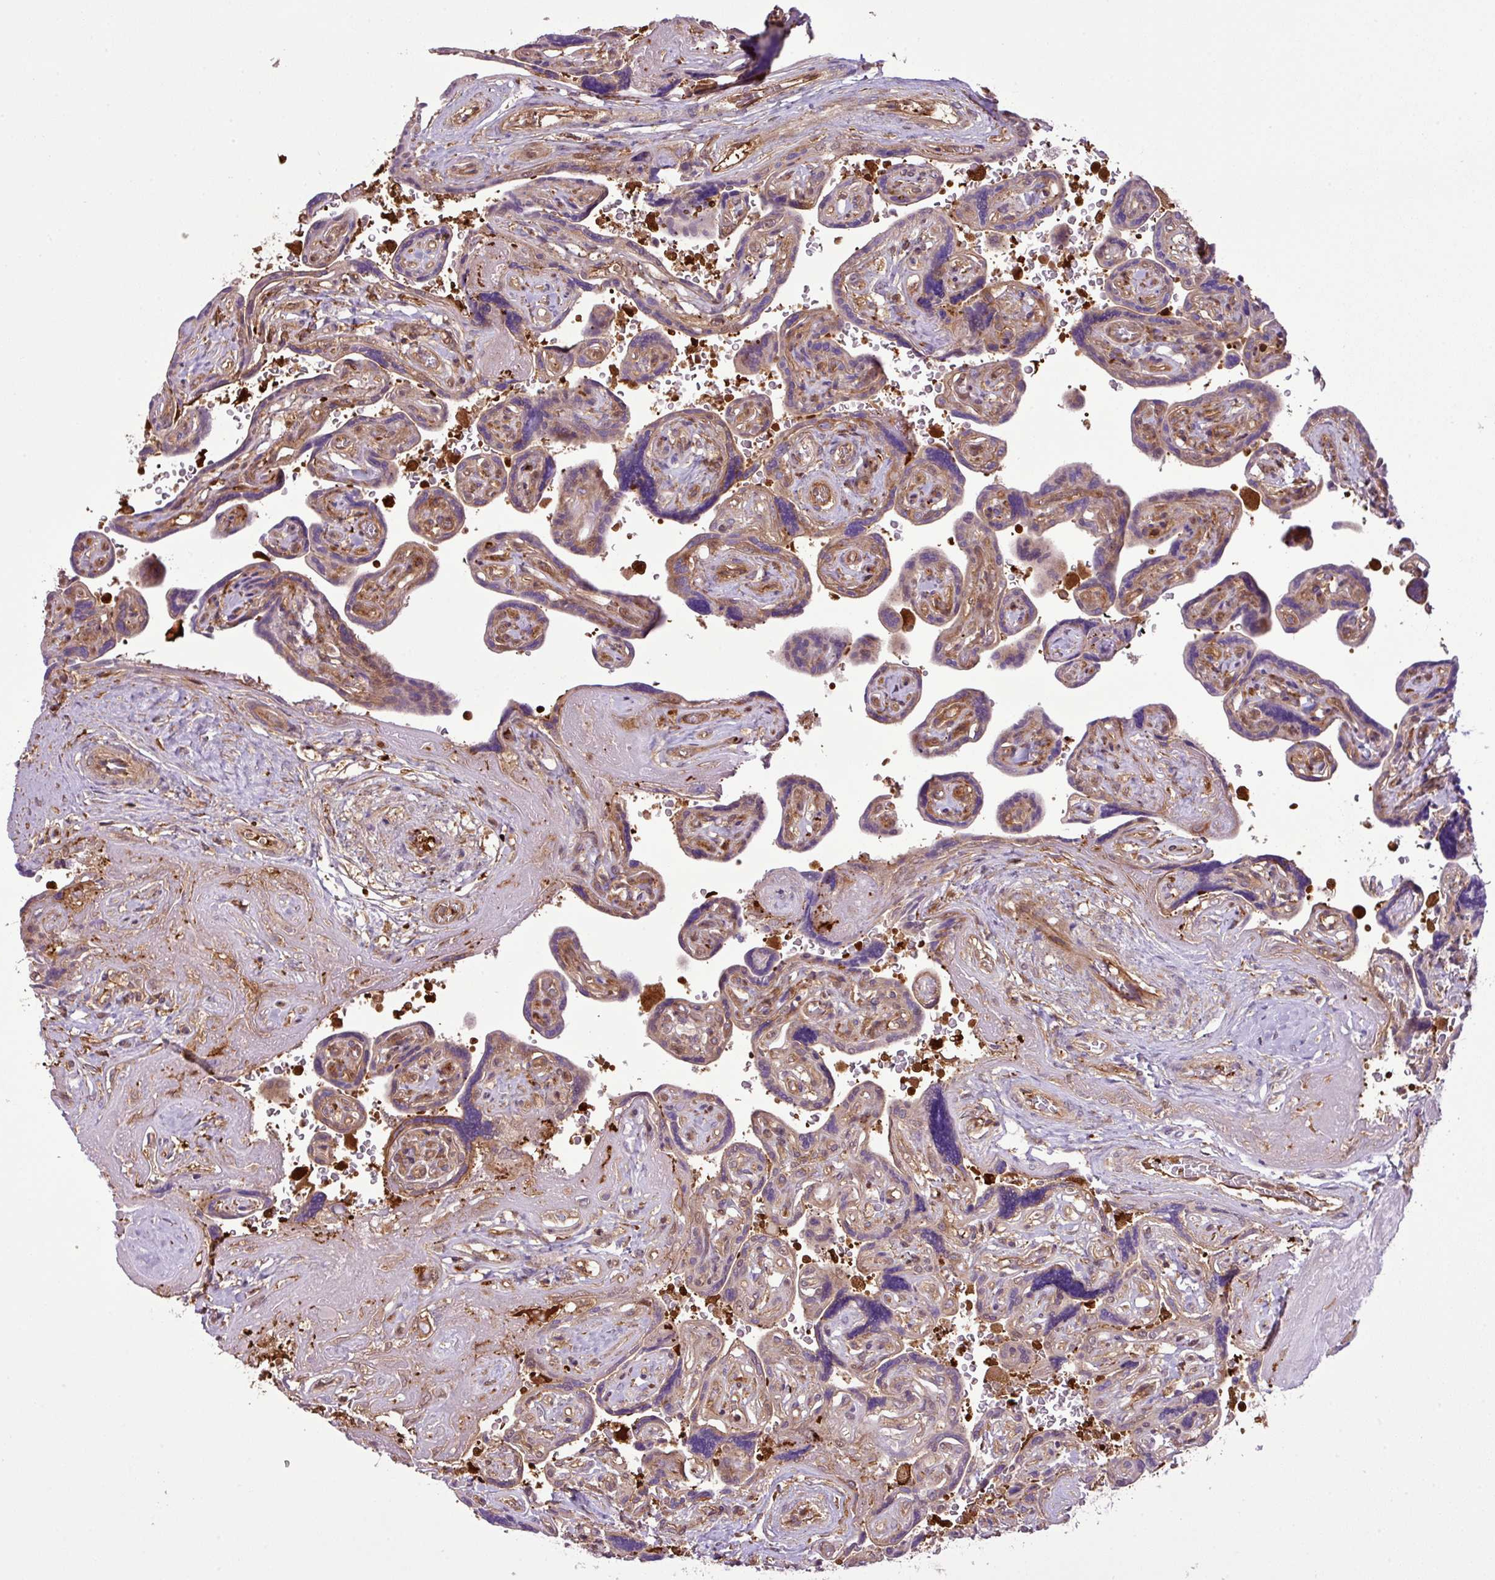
{"staining": {"intensity": "weak", "quantity": "25%-75%", "location": "cytoplasmic/membranous"}, "tissue": "placenta", "cell_type": "Trophoblastic cells", "image_type": "normal", "snomed": [{"axis": "morphology", "description": "Normal tissue, NOS"}, {"axis": "topography", "description": "Placenta"}], "caption": "Protein staining shows weak cytoplasmic/membranous staining in approximately 25%-75% of trophoblastic cells in benign placenta.", "gene": "PGAP6", "patient": {"sex": "female", "age": 32}}